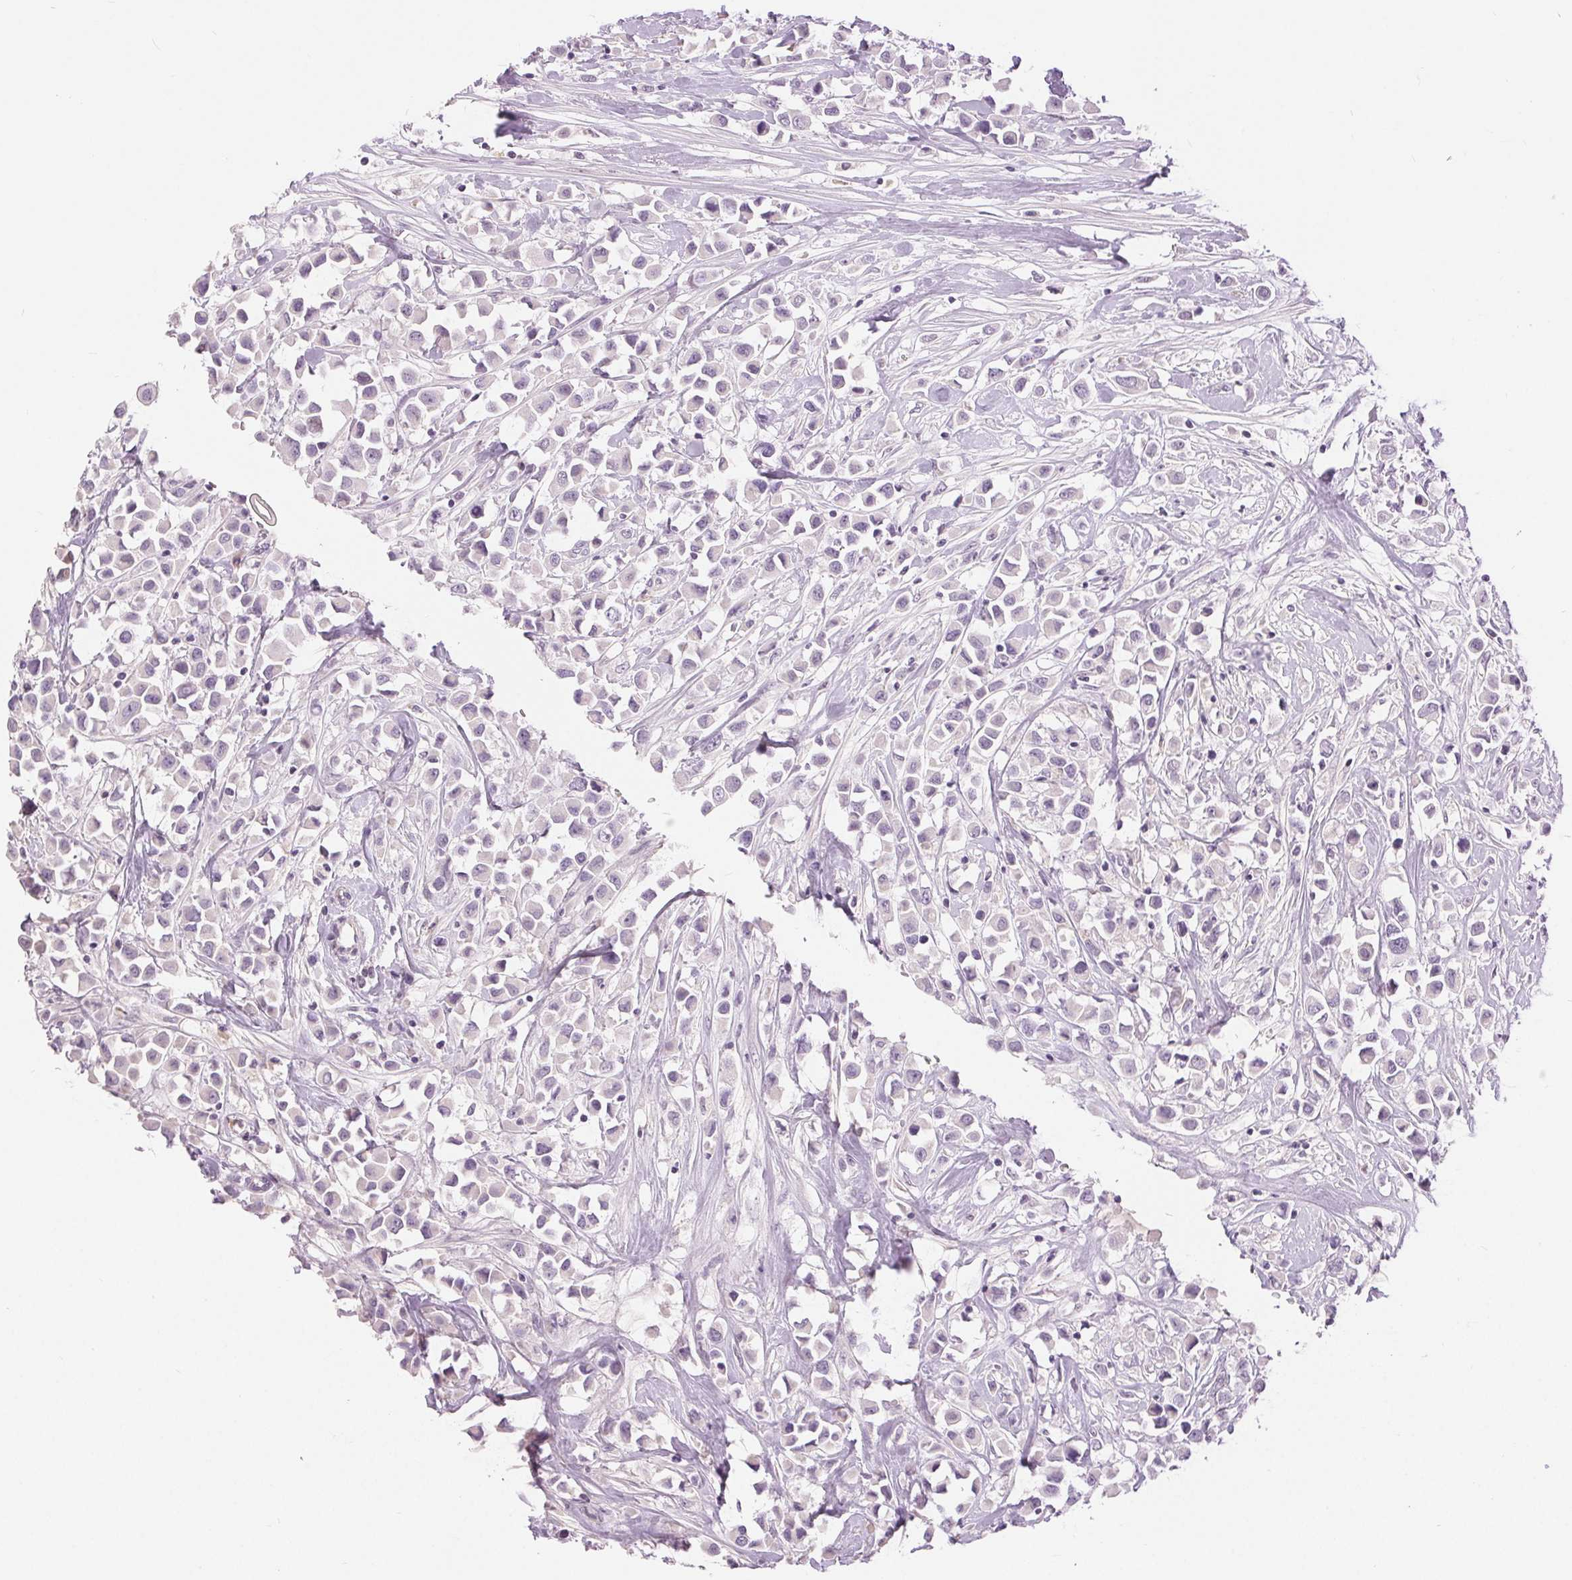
{"staining": {"intensity": "negative", "quantity": "none", "location": "none"}, "tissue": "breast cancer", "cell_type": "Tumor cells", "image_type": "cancer", "snomed": [{"axis": "morphology", "description": "Duct carcinoma"}, {"axis": "topography", "description": "Breast"}], "caption": "A high-resolution histopathology image shows immunohistochemistry staining of breast cancer, which demonstrates no significant staining in tumor cells.", "gene": "DSG3", "patient": {"sex": "female", "age": 61}}